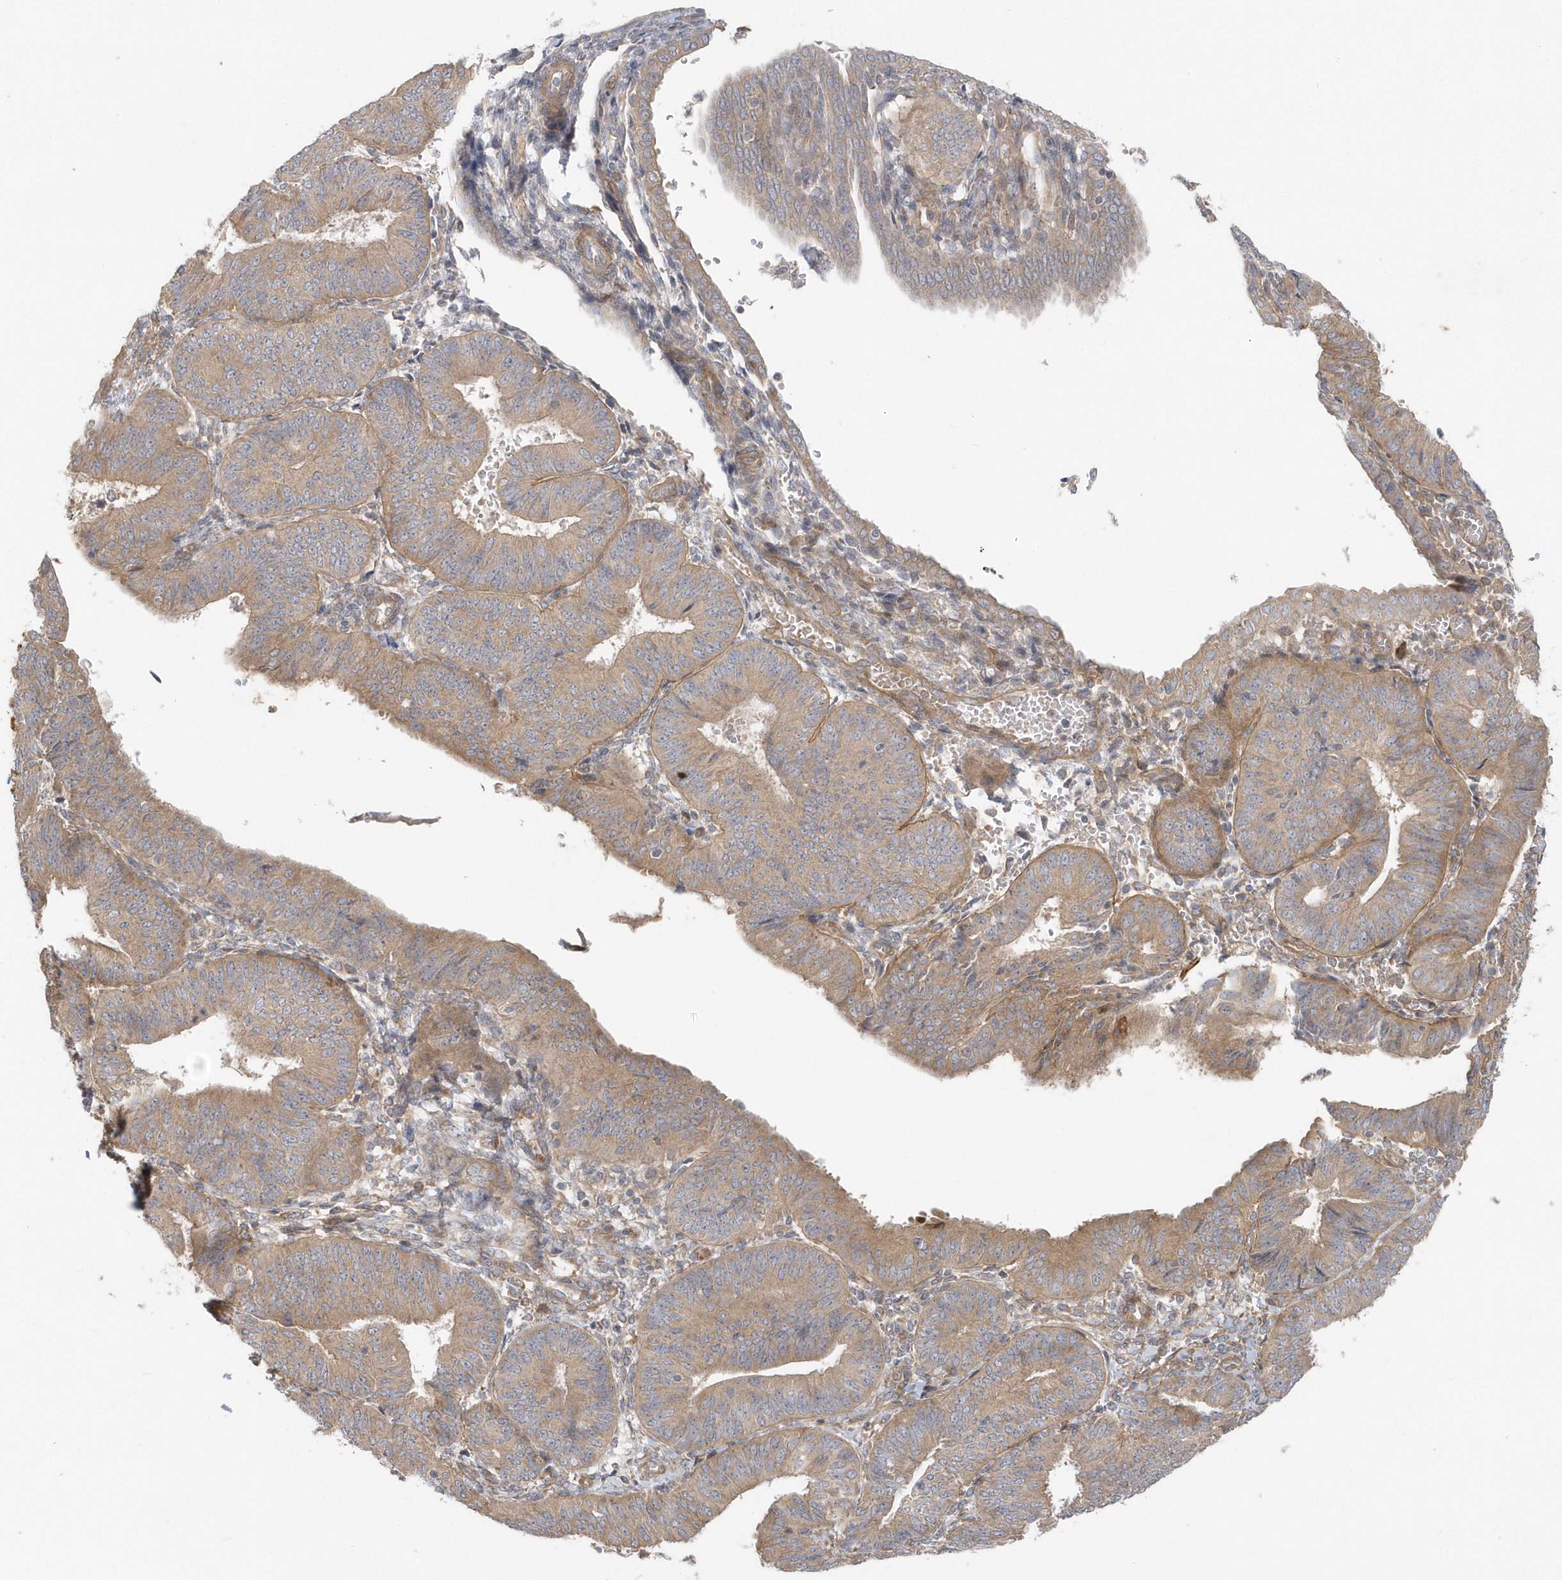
{"staining": {"intensity": "weak", "quantity": ">75%", "location": "cytoplasmic/membranous"}, "tissue": "endometrial cancer", "cell_type": "Tumor cells", "image_type": "cancer", "snomed": [{"axis": "morphology", "description": "Adenocarcinoma, NOS"}, {"axis": "topography", "description": "Endometrium"}], "caption": "Human endometrial cancer stained for a protein (brown) exhibits weak cytoplasmic/membranous positive staining in approximately >75% of tumor cells.", "gene": "ACTR1A", "patient": {"sex": "female", "age": 58}}